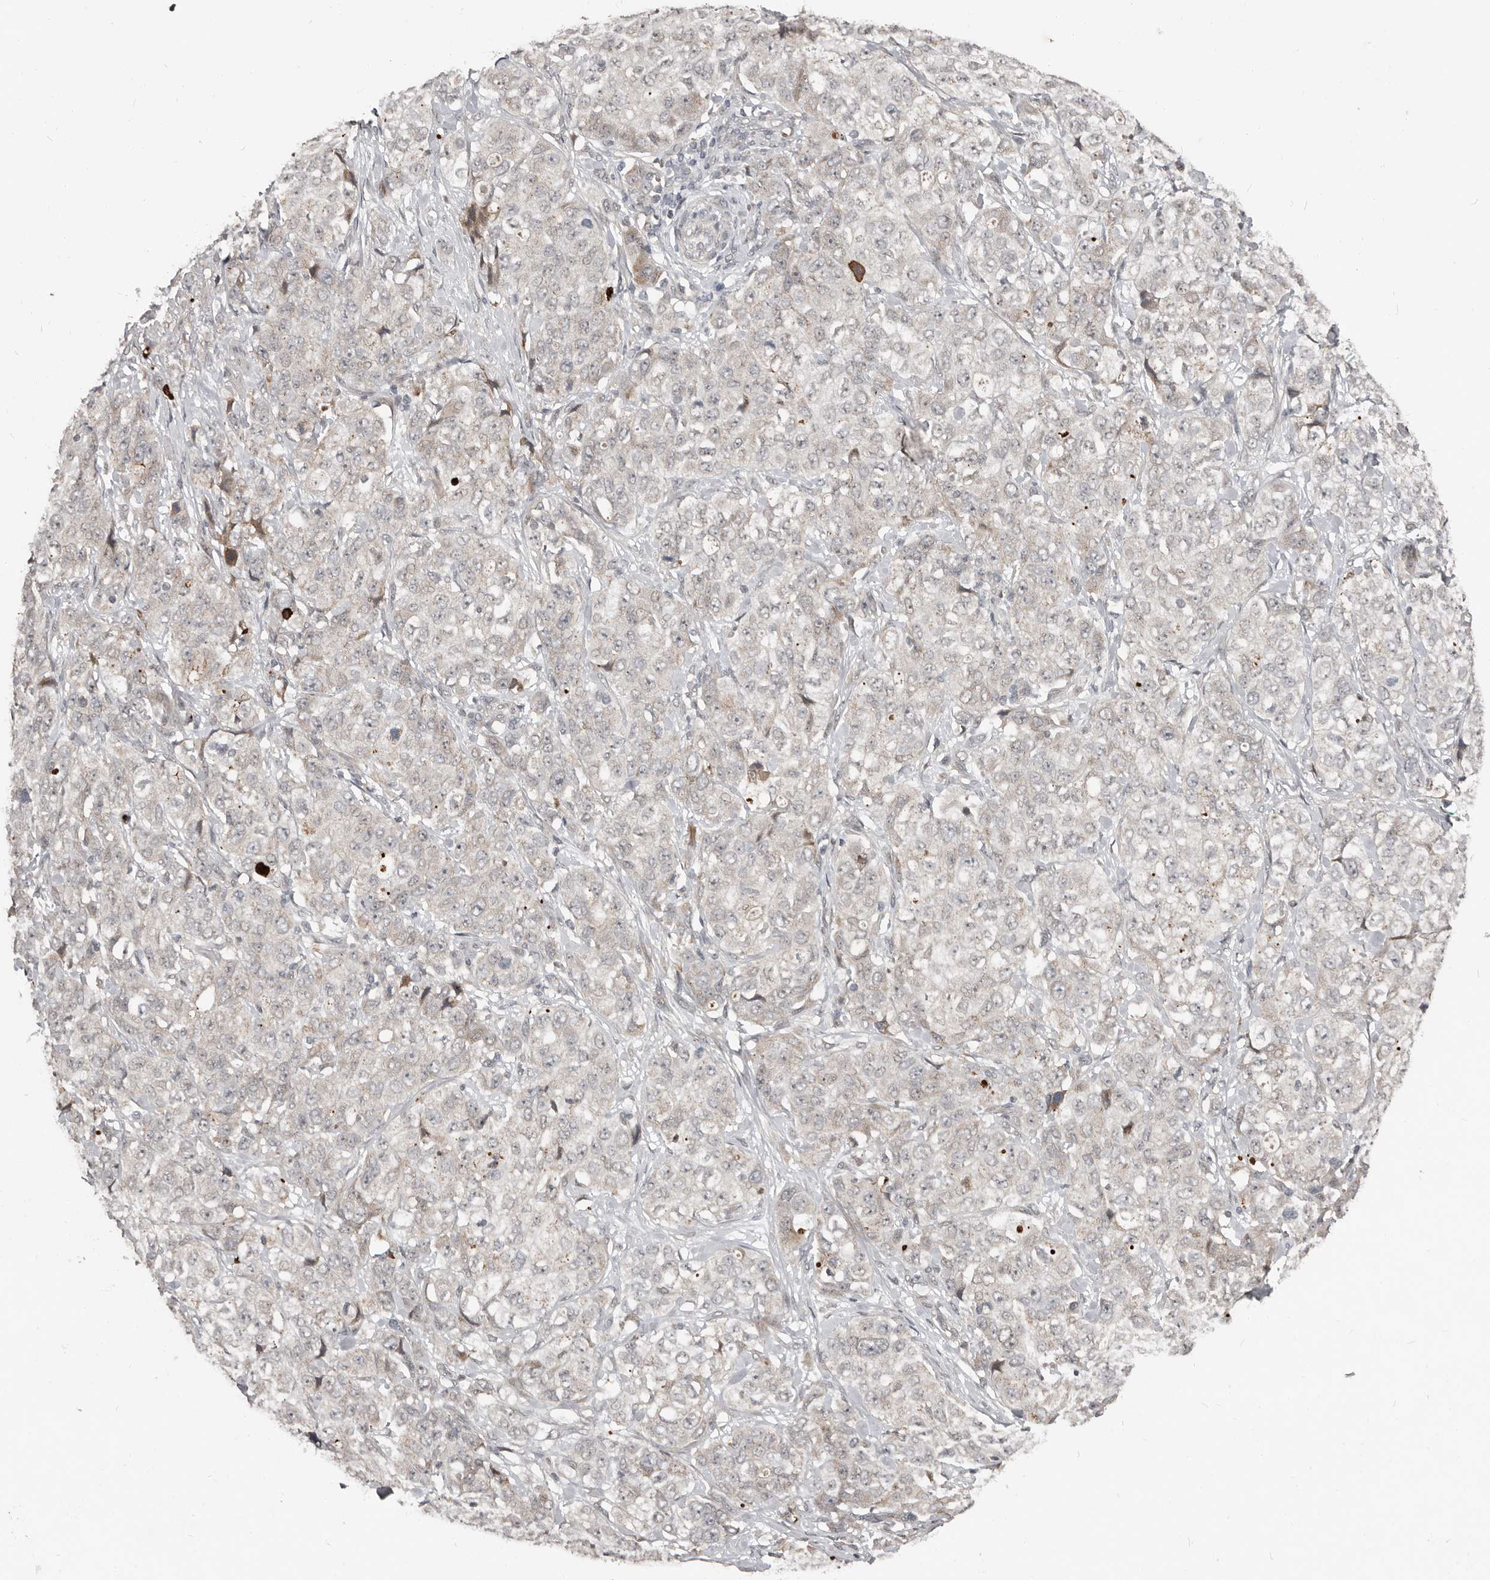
{"staining": {"intensity": "negative", "quantity": "none", "location": "none"}, "tissue": "stomach cancer", "cell_type": "Tumor cells", "image_type": "cancer", "snomed": [{"axis": "morphology", "description": "Adenocarcinoma, NOS"}, {"axis": "topography", "description": "Stomach"}], "caption": "Protein analysis of stomach cancer exhibits no significant positivity in tumor cells.", "gene": "APOL6", "patient": {"sex": "male", "age": 48}}